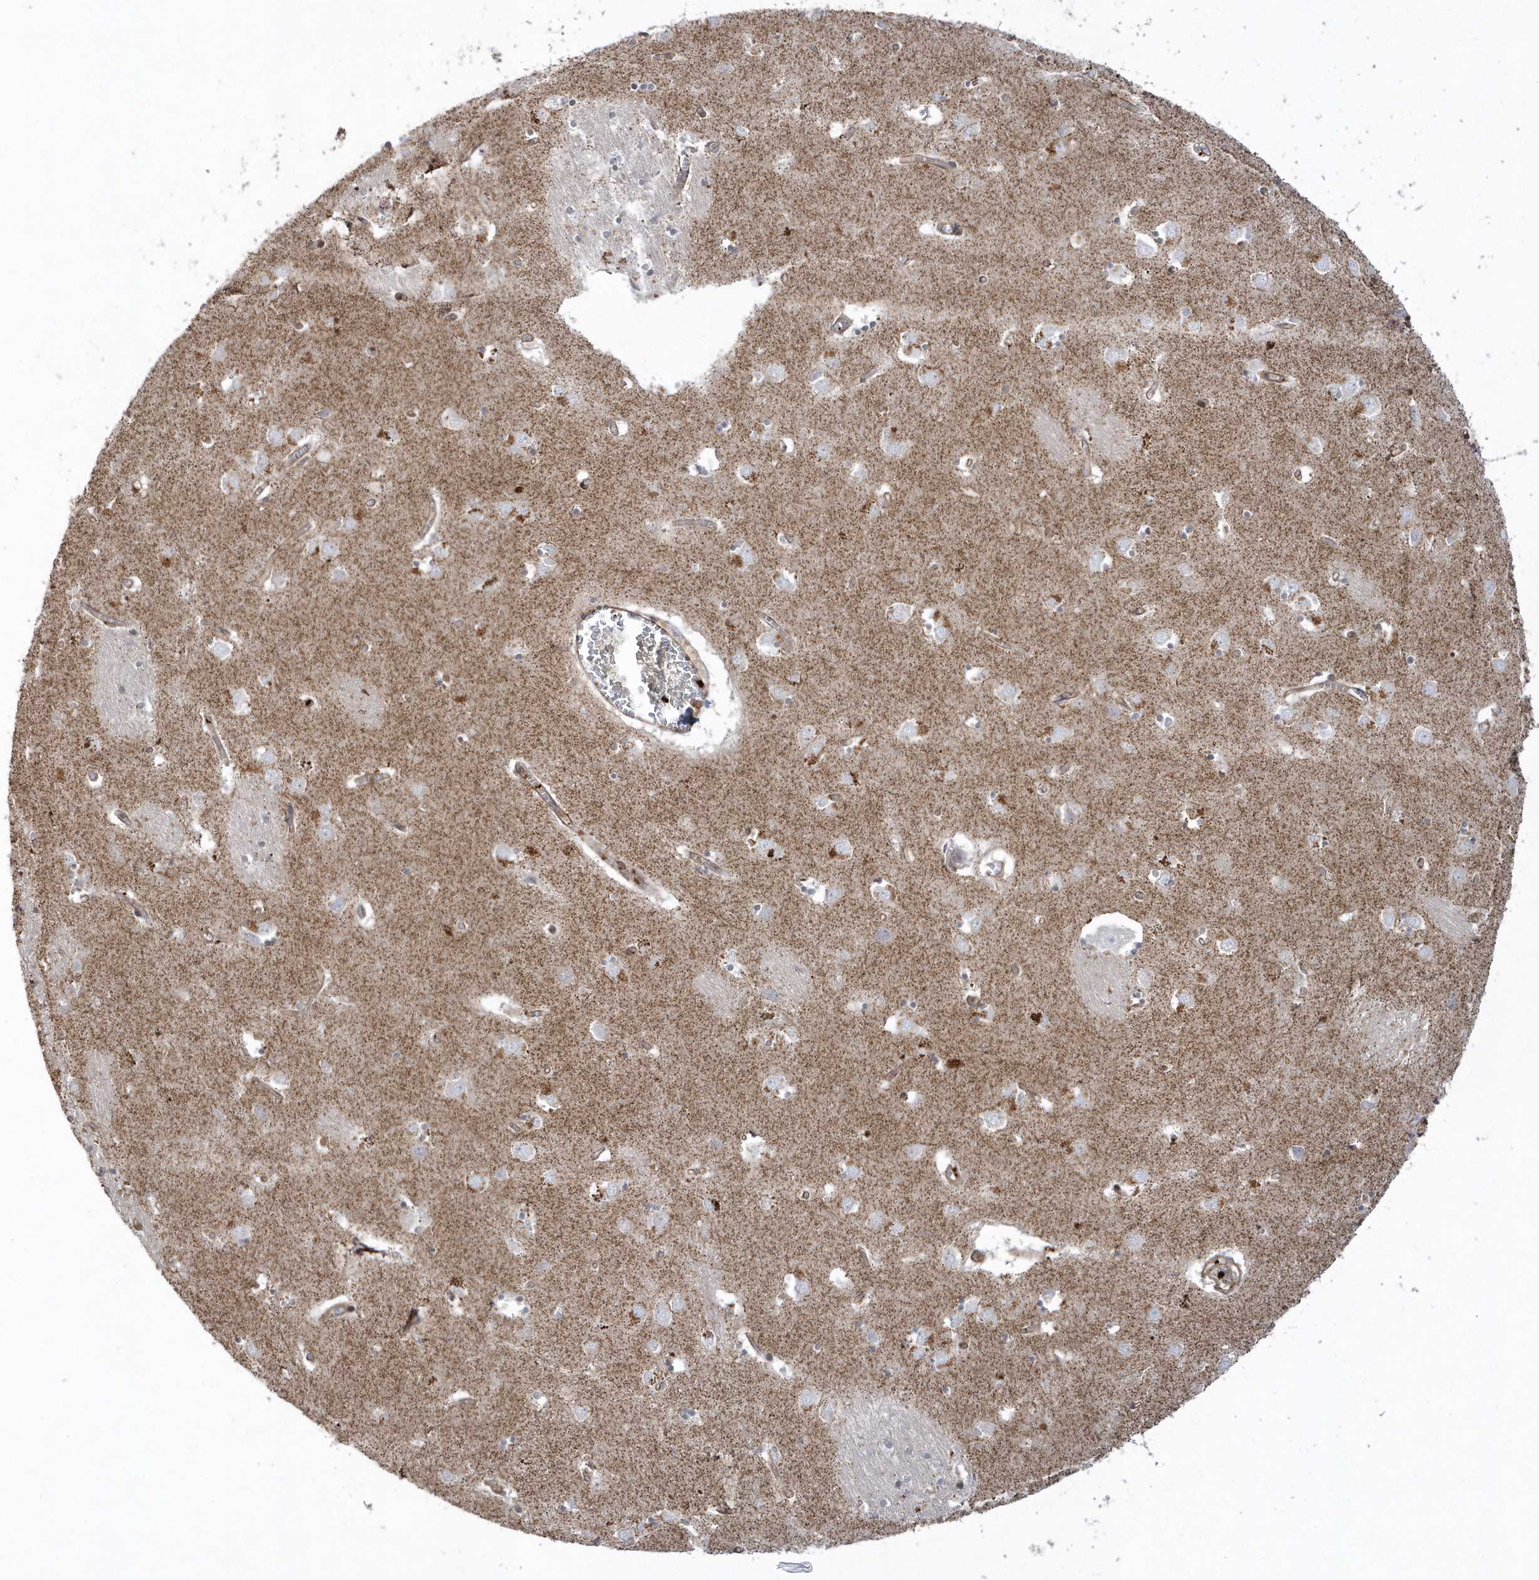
{"staining": {"intensity": "negative", "quantity": "none", "location": "none"}, "tissue": "caudate", "cell_type": "Glial cells", "image_type": "normal", "snomed": [{"axis": "morphology", "description": "Normal tissue, NOS"}, {"axis": "topography", "description": "Lateral ventricle wall"}], "caption": "Micrograph shows no significant protein positivity in glial cells of normal caudate. The staining was performed using DAB to visualize the protein expression in brown, while the nuclei were stained in blue with hematoxylin (Magnification: 20x).", "gene": "BSN", "patient": {"sex": "male", "age": 70}}